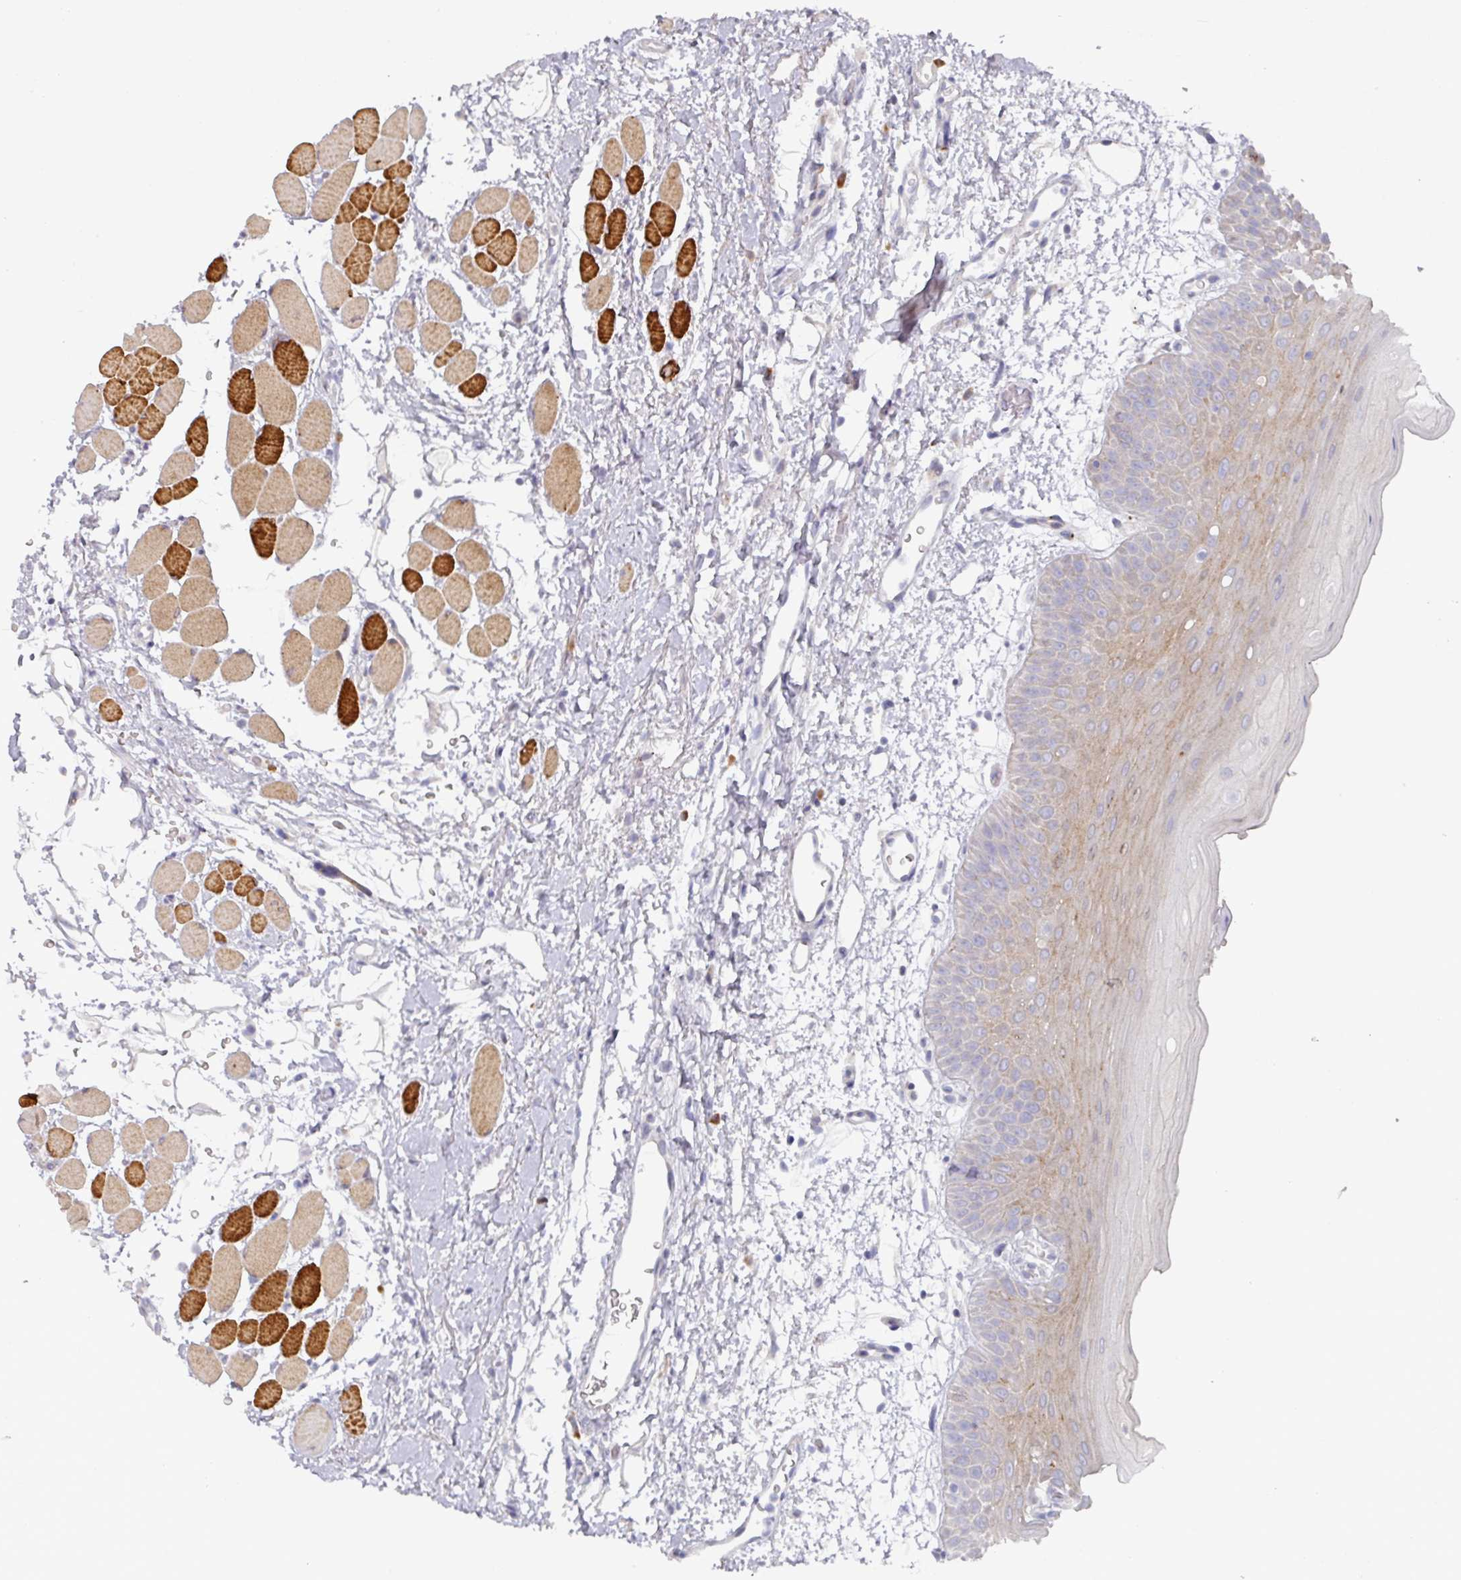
{"staining": {"intensity": "moderate", "quantity": "<25%", "location": "cytoplasmic/membranous"}, "tissue": "oral mucosa", "cell_type": "Squamous epithelial cells", "image_type": "normal", "snomed": [{"axis": "morphology", "description": "Normal tissue, NOS"}, {"axis": "topography", "description": "Oral tissue"}, {"axis": "topography", "description": "Tounge, NOS"}], "caption": "An immunohistochemistry histopathology image of normal tissue is shown. Protein staining in brown highlights moderate cytoplasmic/membranous positivity in oral mucosa within squamous epithelial cells. (DAB (3,3'-diaminobenzidine) IHC, brown staining for protein, blue staining for nuclei).", "gene": "NT5C1A", "patient": {"sex": "female", "age": 59}}